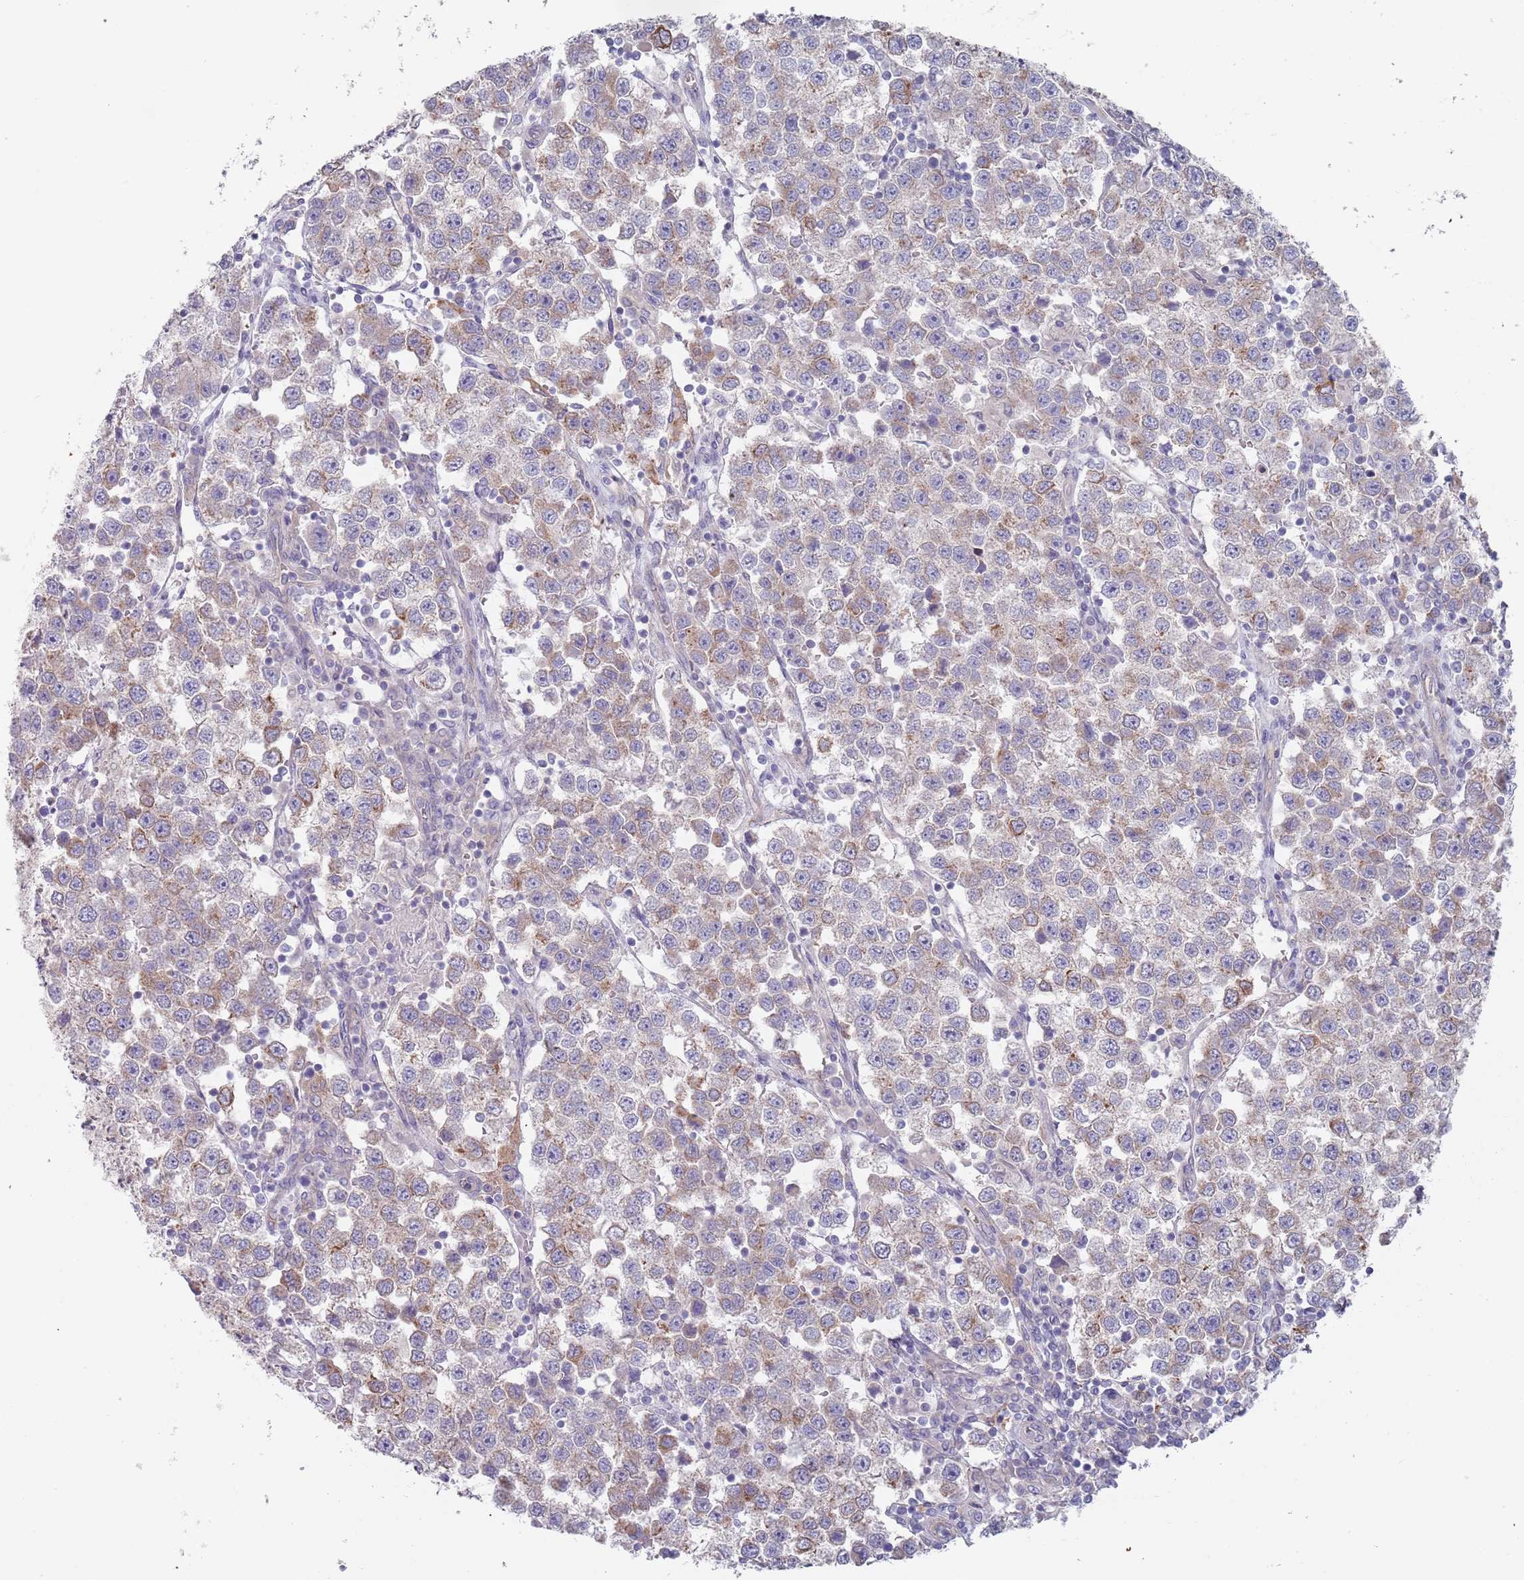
{"staining": {"intensity": "weak", "quantity": "25%-75%", "location": "cytoplasmic/membranous"}, "tissue": "testis cancer", "cell_type": "Tumor cells", "image_type": "cancer", "snomed": [{"axis": "morphology", "description": "Seminoma, NOS"}, {"axis": "topography", "description": "Testis"}], "caption": "Testis seminoma stained with a protein marker displays weak staining in tumor cells.", "gene": "APPL2", "patient": {"sex": "male", "age": 37}}